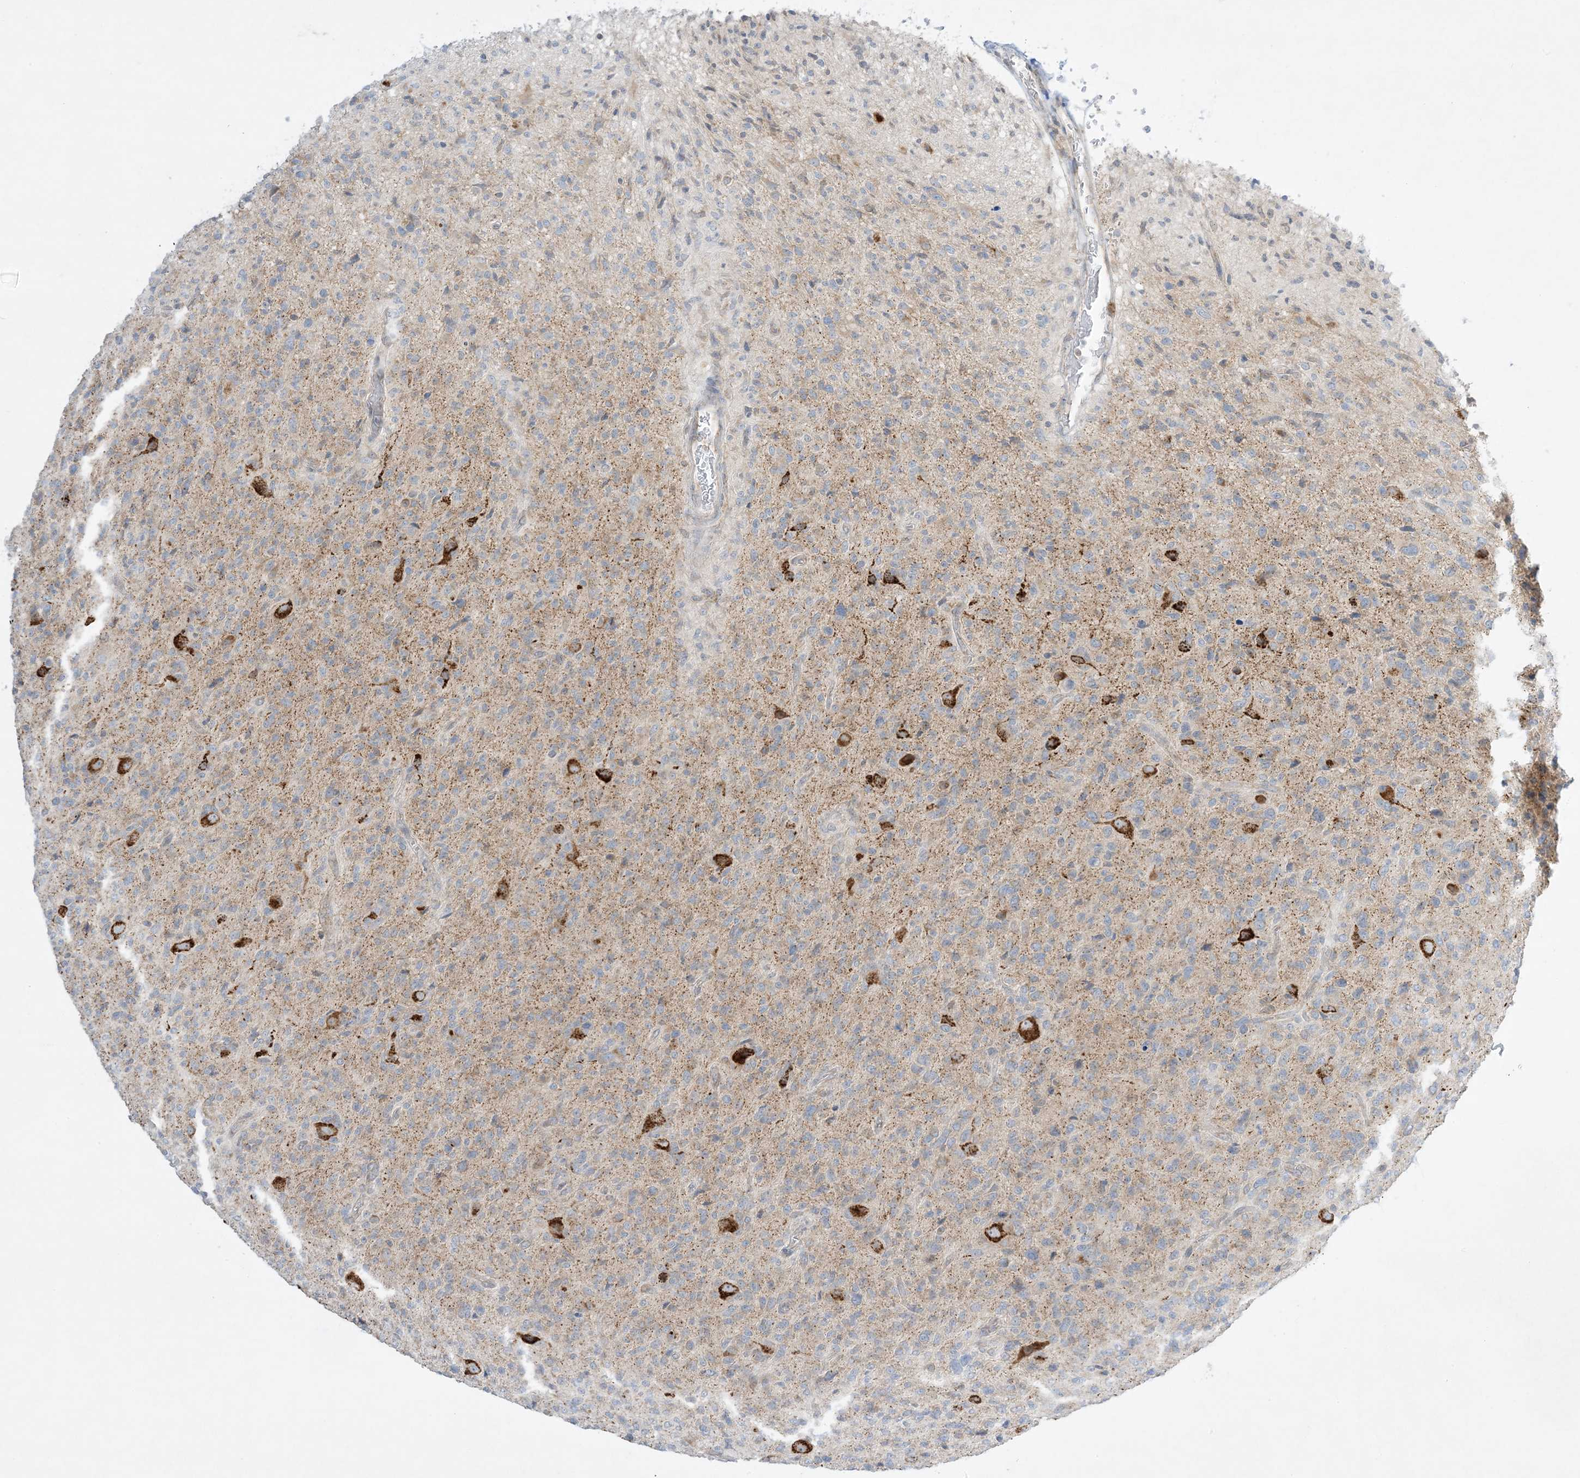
{"staining": {"intensity": "negative", "quantity": "none", "location": "none"}, "tissue": "glioma", "cell_type": "Tumor cells", "image_type": "cancer", "snomed": [{"axis": "morphology", "description": "Glioma, malignant, High grade"}, {"axis": "topography", "description": "Brain"}], "caption": "Image shows no protein positivity in tumor cells of high-grade glioma (malignant) tissue. (DAB IHC visualized using brightfield microscopy, high magnification).", "gene": "RPP40", "patient": {"sex": "female", "age": 57}}